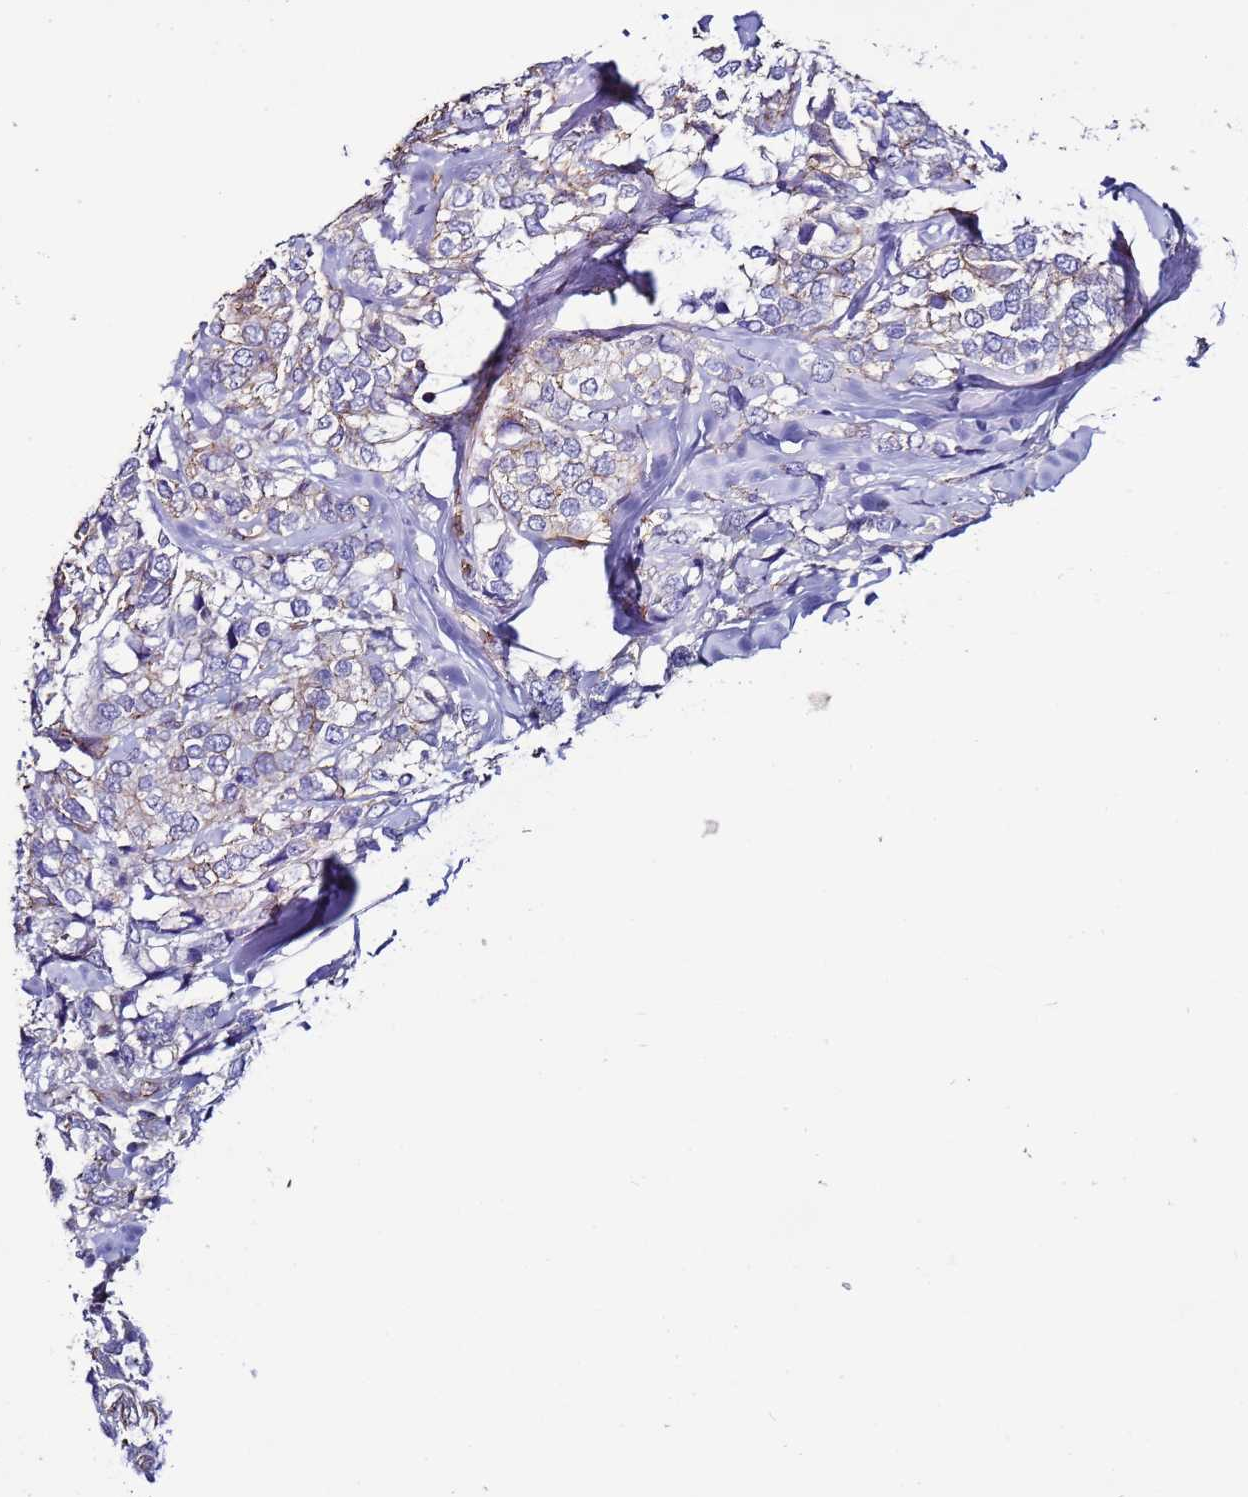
{"staining": {"intensity": "weak", "quantity": "25%-75%", "location": "cytoplasmic/membranous"}, "tissue": "breast cancer", "cell_type": "Tumor cells", "image_type": "cancer", "snomed": [{"axis": "morphology", "description": "Lobular carcinoma"}, {"axis": "topography", "description": "Breast"}], "caption": "Human breast lobular carcinoma stained with a brown dye exhibits weak cytoplasmic/membranous positive staining in approximately 25%-75% of tumor cells.", "gene": "TENM3", "patient": {"sex": "female", "age": 59}}